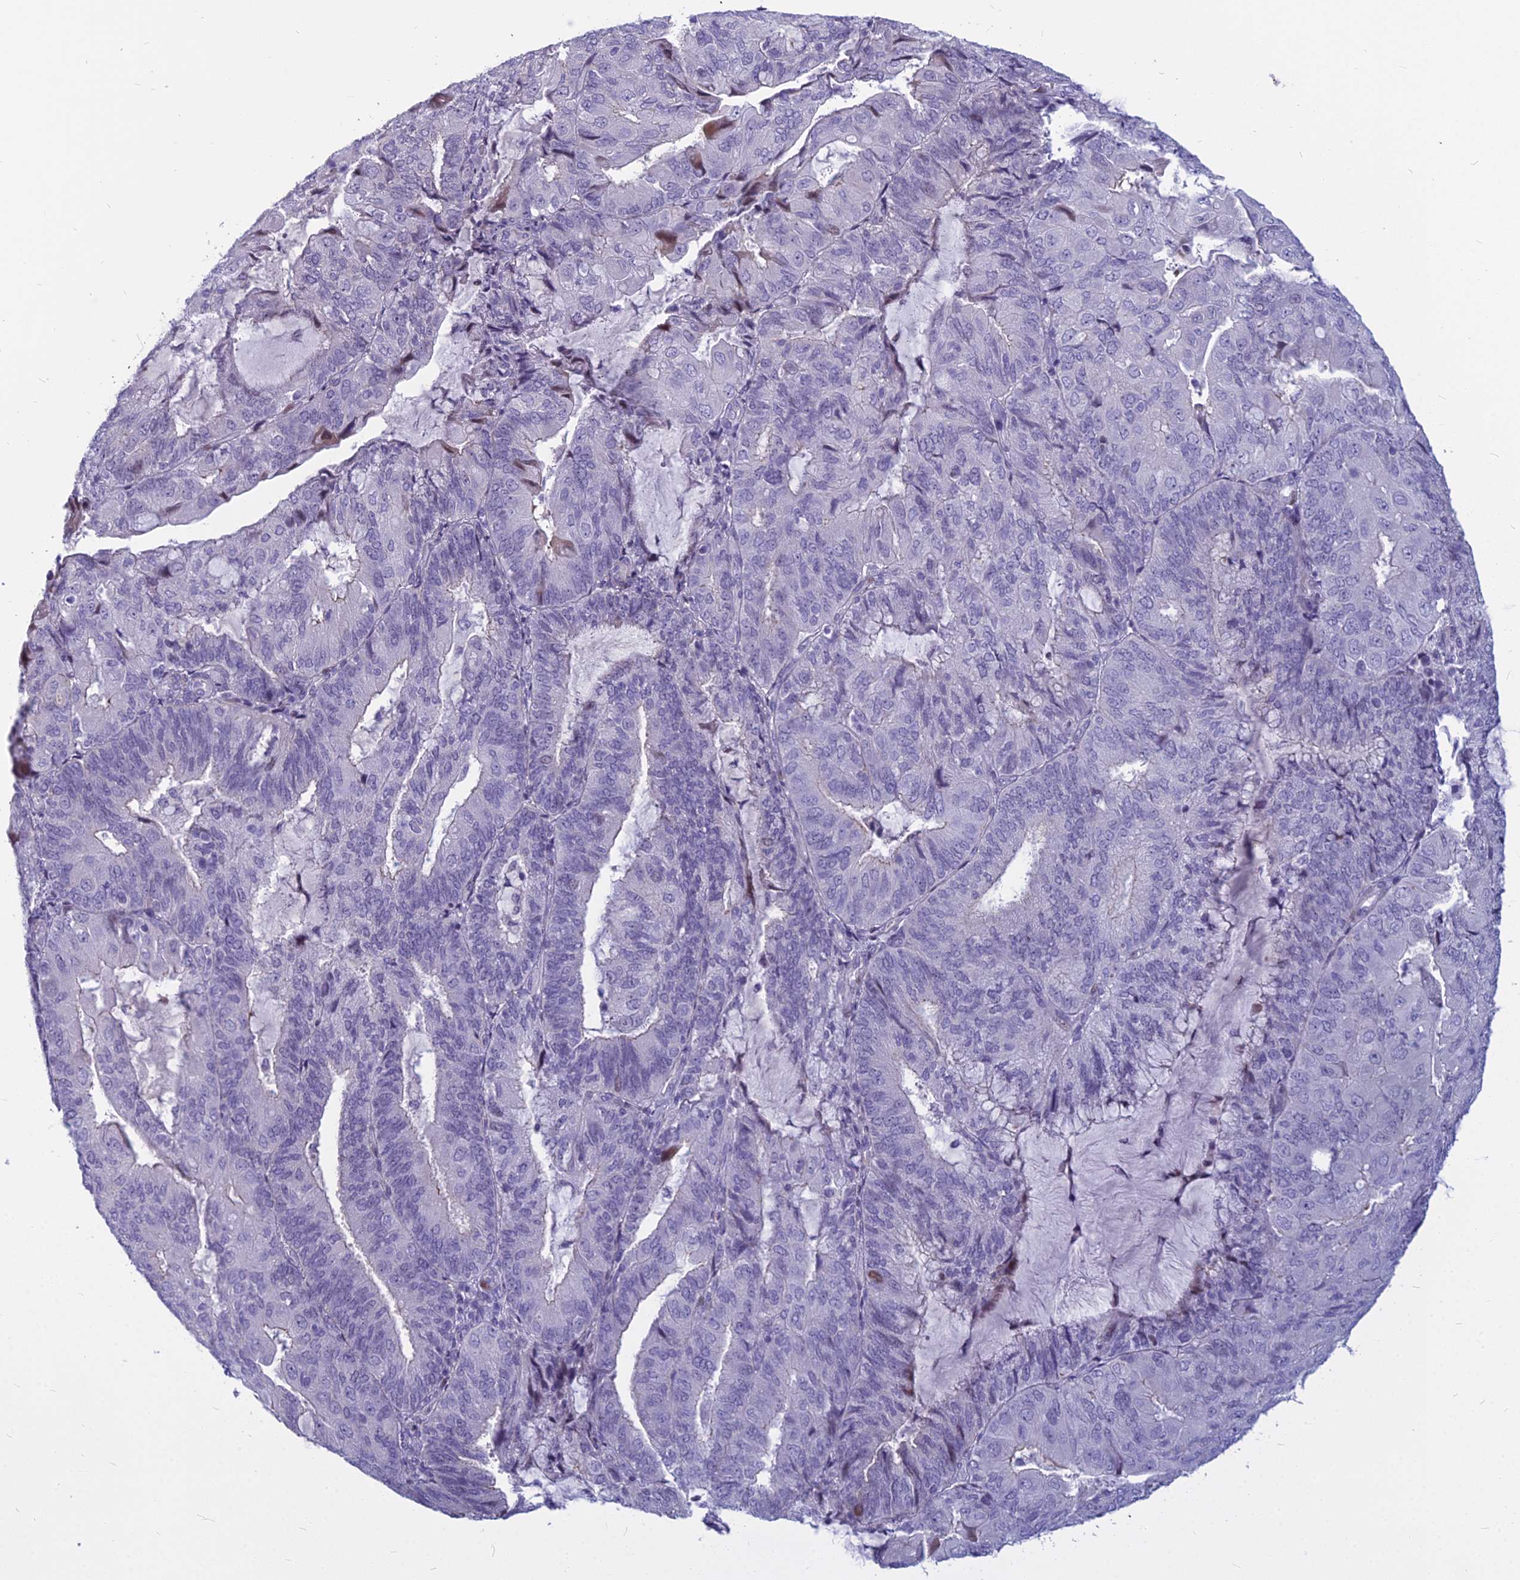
{"staining": {"intensity": "negative", "quantity": "none", "location": "none"}, "tissue": "endometrial cancer", "cell_type": "Tumor cells", "image_type": "cancer", "snomed": [{"axis": "morphology", "description": "Adenocarcinoma, NOS"}, {"axis": "topography", "description": "Endometrium"}], "caption": "Adenocarcinoma (endometrial) was stained to show a protein in brown. There is no significant staining in tumor cells. (DAB immunohistochemistry (IHC) with hematoxylin counter stain).", "gene": "MYBPC2", "patient": {"sex": "female", "age": 81}}